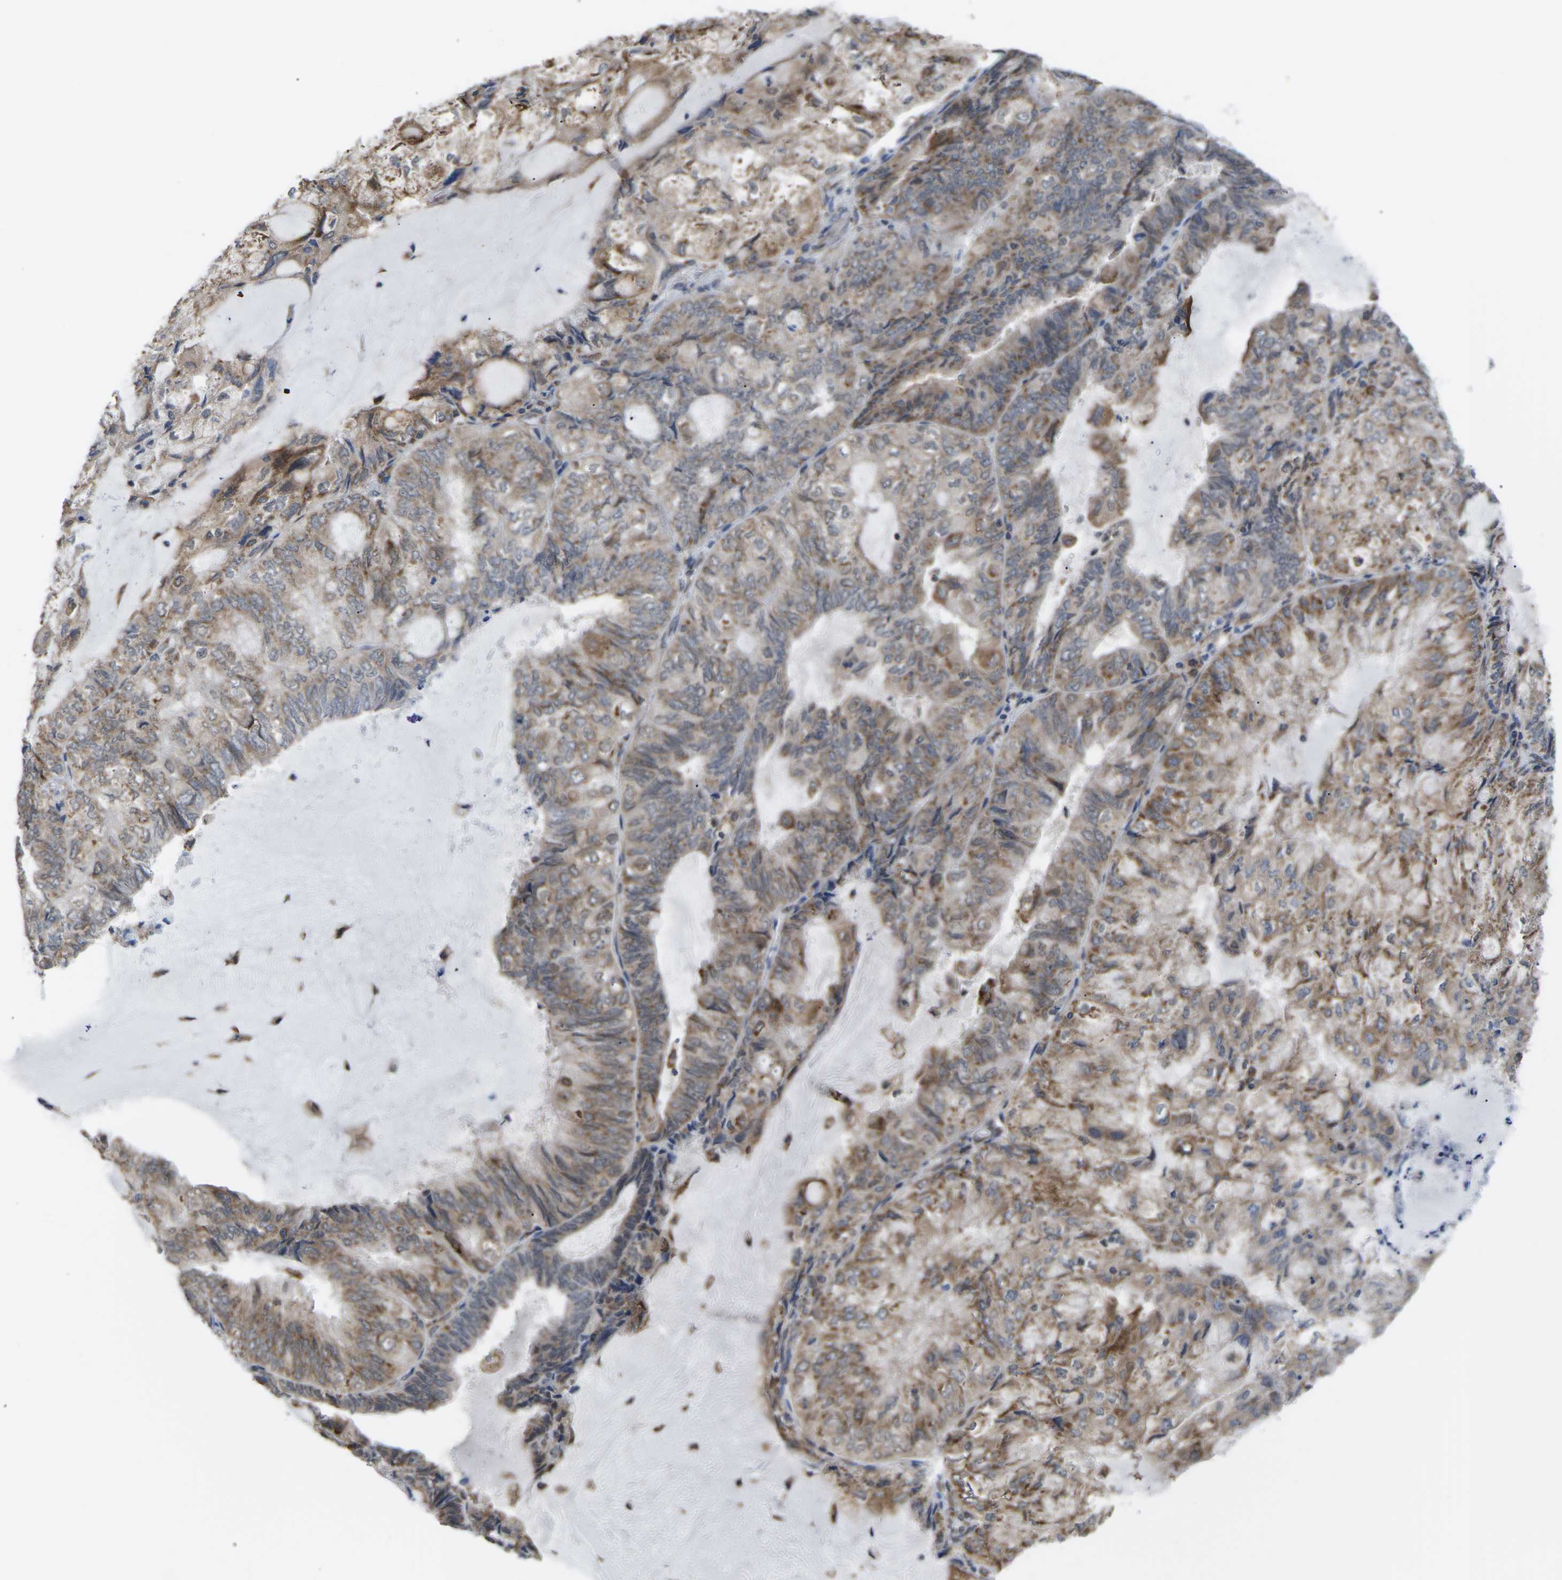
{"staining": {"intensity": "moderate", "quantity": "25%-75%", "location": "cytoplasmic/membranous"}, "tissue": "endometrial cancer", "cell_type": "Tumor cells", "image_type": "cancer", "snomed": [{"axis": "morphology", "description": "Adenocarcinoma, NOS"}, {"axis": "topography", "description": "Endometrium"}], "caption": "Human endometrial cancer (adenocarcinoma) stained with a brown dye displays moderate cytoplasmic/membranous positive positivity in about 25%-75% of tumor cells.", "gene": "PDZK1IP1", "patient": {"sex": "female", "age": 81}}